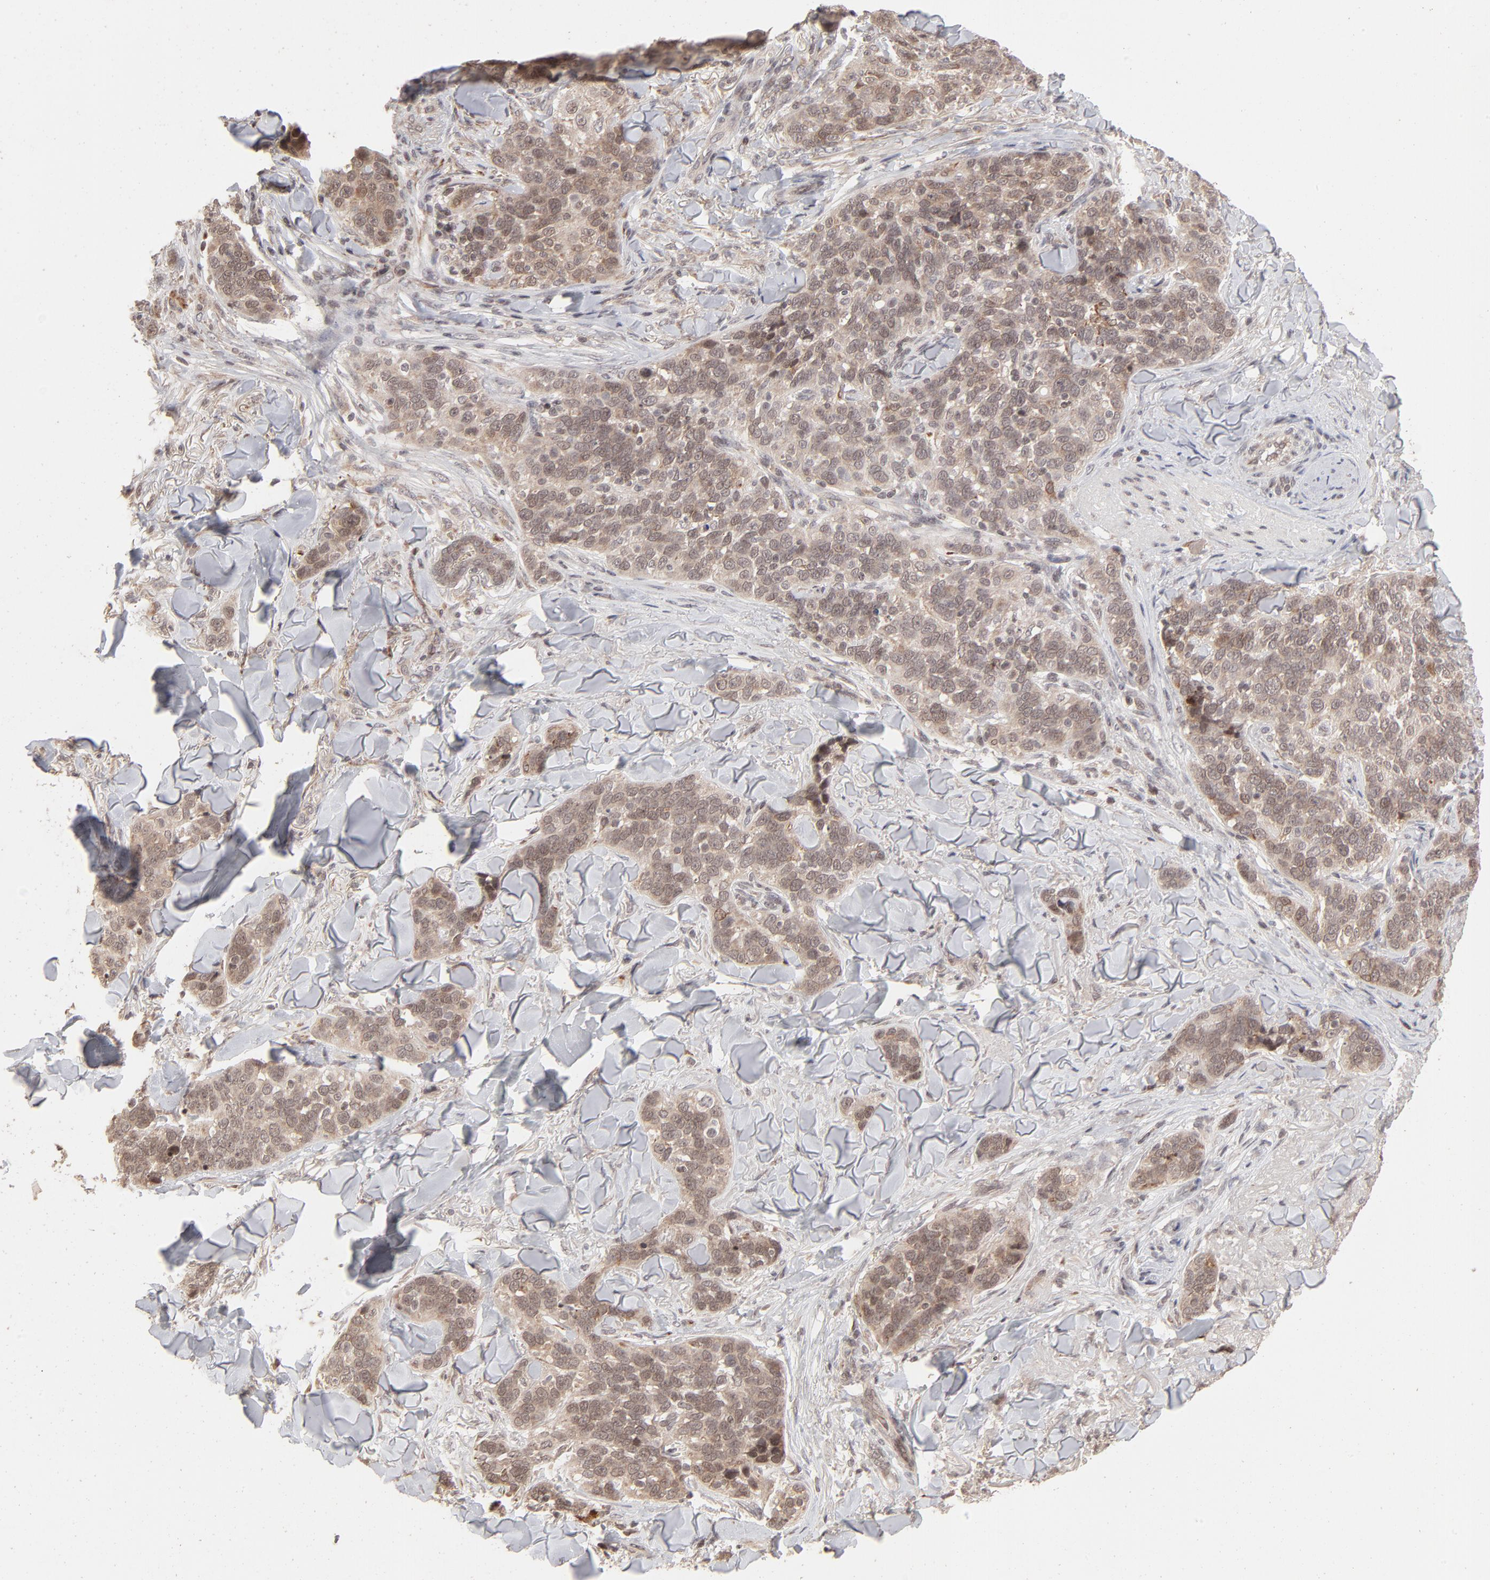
{"staining": {"intensity": "weak", "quantity": ">75%", "location": "cytoplasmic/membranous,nuclear"}, "tissue": "skin cancer", "cell_type": "Tumor cells", "image_type": "cancer", "snomed": [{"axis": "morphology", "description": "Normal tissue, NOS"}, {"axis": "morphology", "description": "Squamous cell carcinoma, NOS"}, {"axis": "topography", "description": "Skin"}], "caption": "Immunohistochemistry (IHC) (DAB) staining of skin cancer reveals weak cytoplasmic/membranous and nuclear protein staining in approximately >75% of tumor cells.", "gene": "ARIH1", "patient": {"sex": "female", "age": 83}}